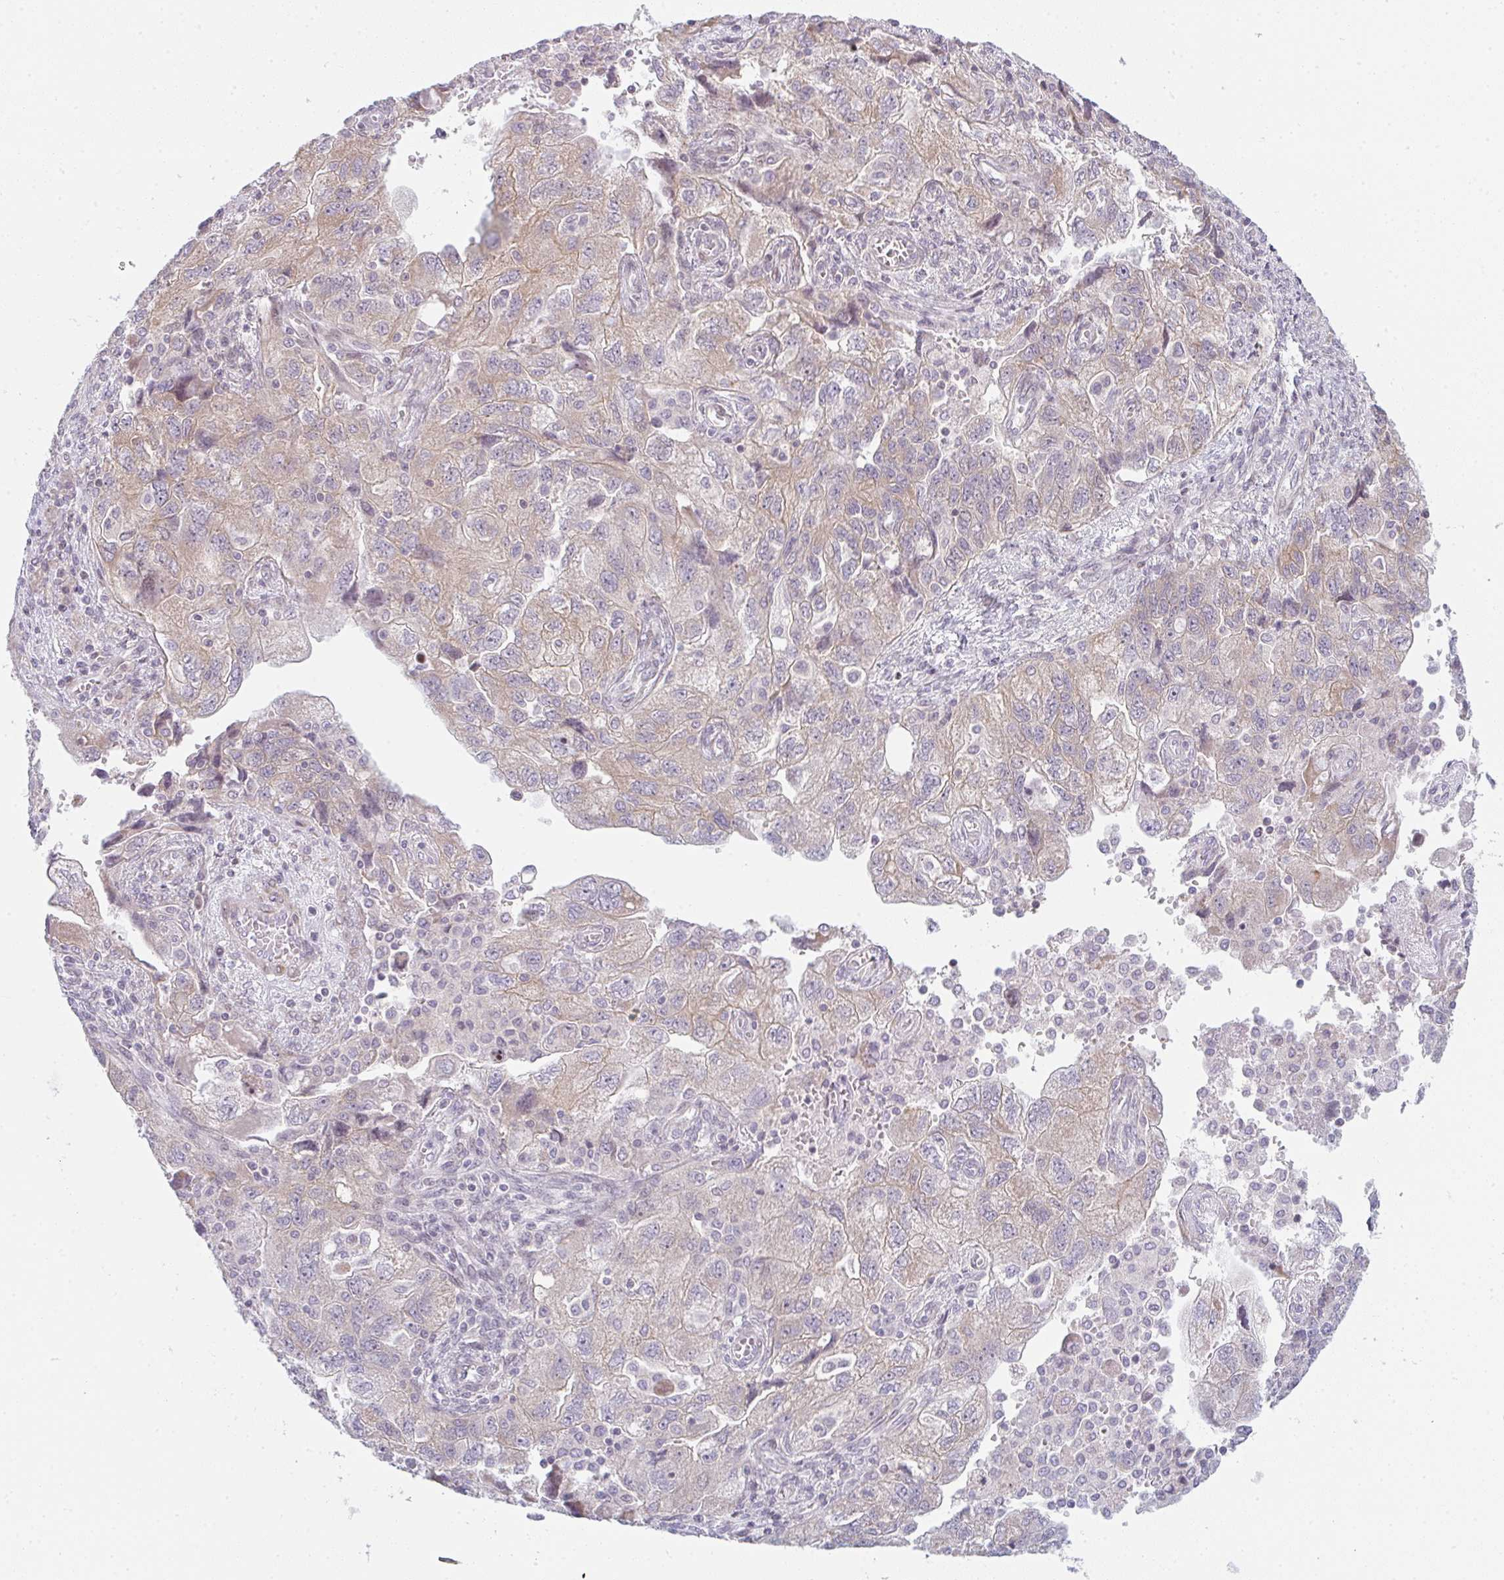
{"staining": {"intensity": "weak", "quantity": ">75%", "location": "cytoplasmic/membranous"}, "tissue": "ovarian cancer", "cell_type": "Tumor cells", "image_type": "cancer", "snomed": [{"axis": "morphology", "description": "Carcinoma, NOS"}, {"axis": "morphology", "description": "Cystadenocarcinoma, serous, NOS"}, {"axis": "topography", "description": "Ovary"}], "caption": "Brown immunohistochemical staining in human serous cystadenocarcinoma (ovarian) shows weak cytoplasmic/membranous positivity in about >75% of tumor cells.", "gene": "TMEM237", "patient": {"sex": "female", "age": 69}}